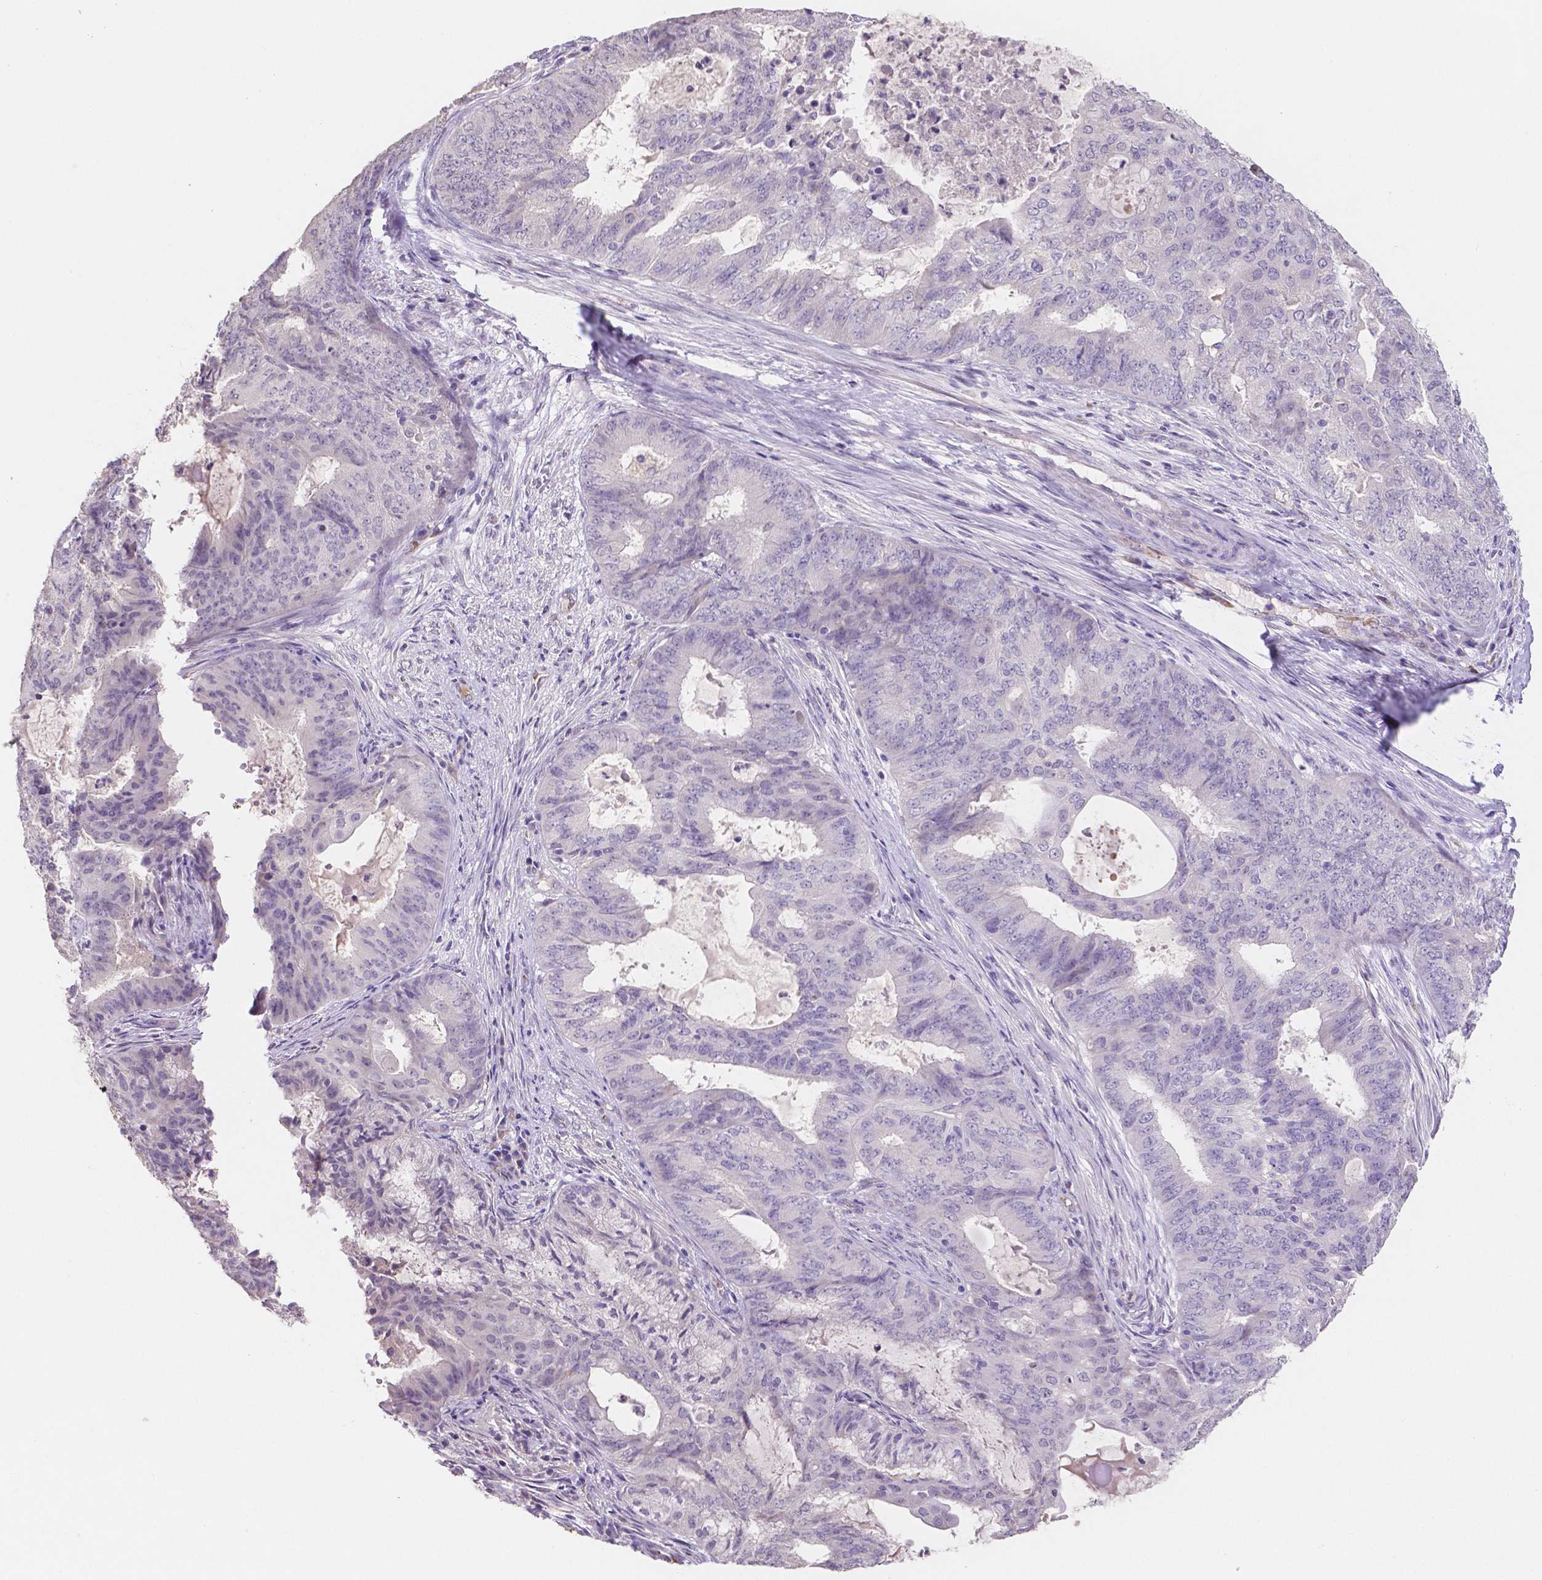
{"staining": {"intensity": "negative", "quantity": "none", "location": "none"}, "tissue": "endometrial cancer", "cell_type": "Tumor cells", "image_type": "cancer", "snomed": [{"axis": "morphology", "description": "Adenocarcinoma, NOS"}, {"axis": "topography", "description": "Endometrium"}], "caption": "Immunohistochemical staining of human endometrial cancer shows no significant positivity in tumor cells. (DAB (3,3'-diaminobenzidine) immunohistochemistry (IHC) with hematoxylin counter stain).", "gene": "ELAVL2", "patient": {"sex": "female", "age": 62}}